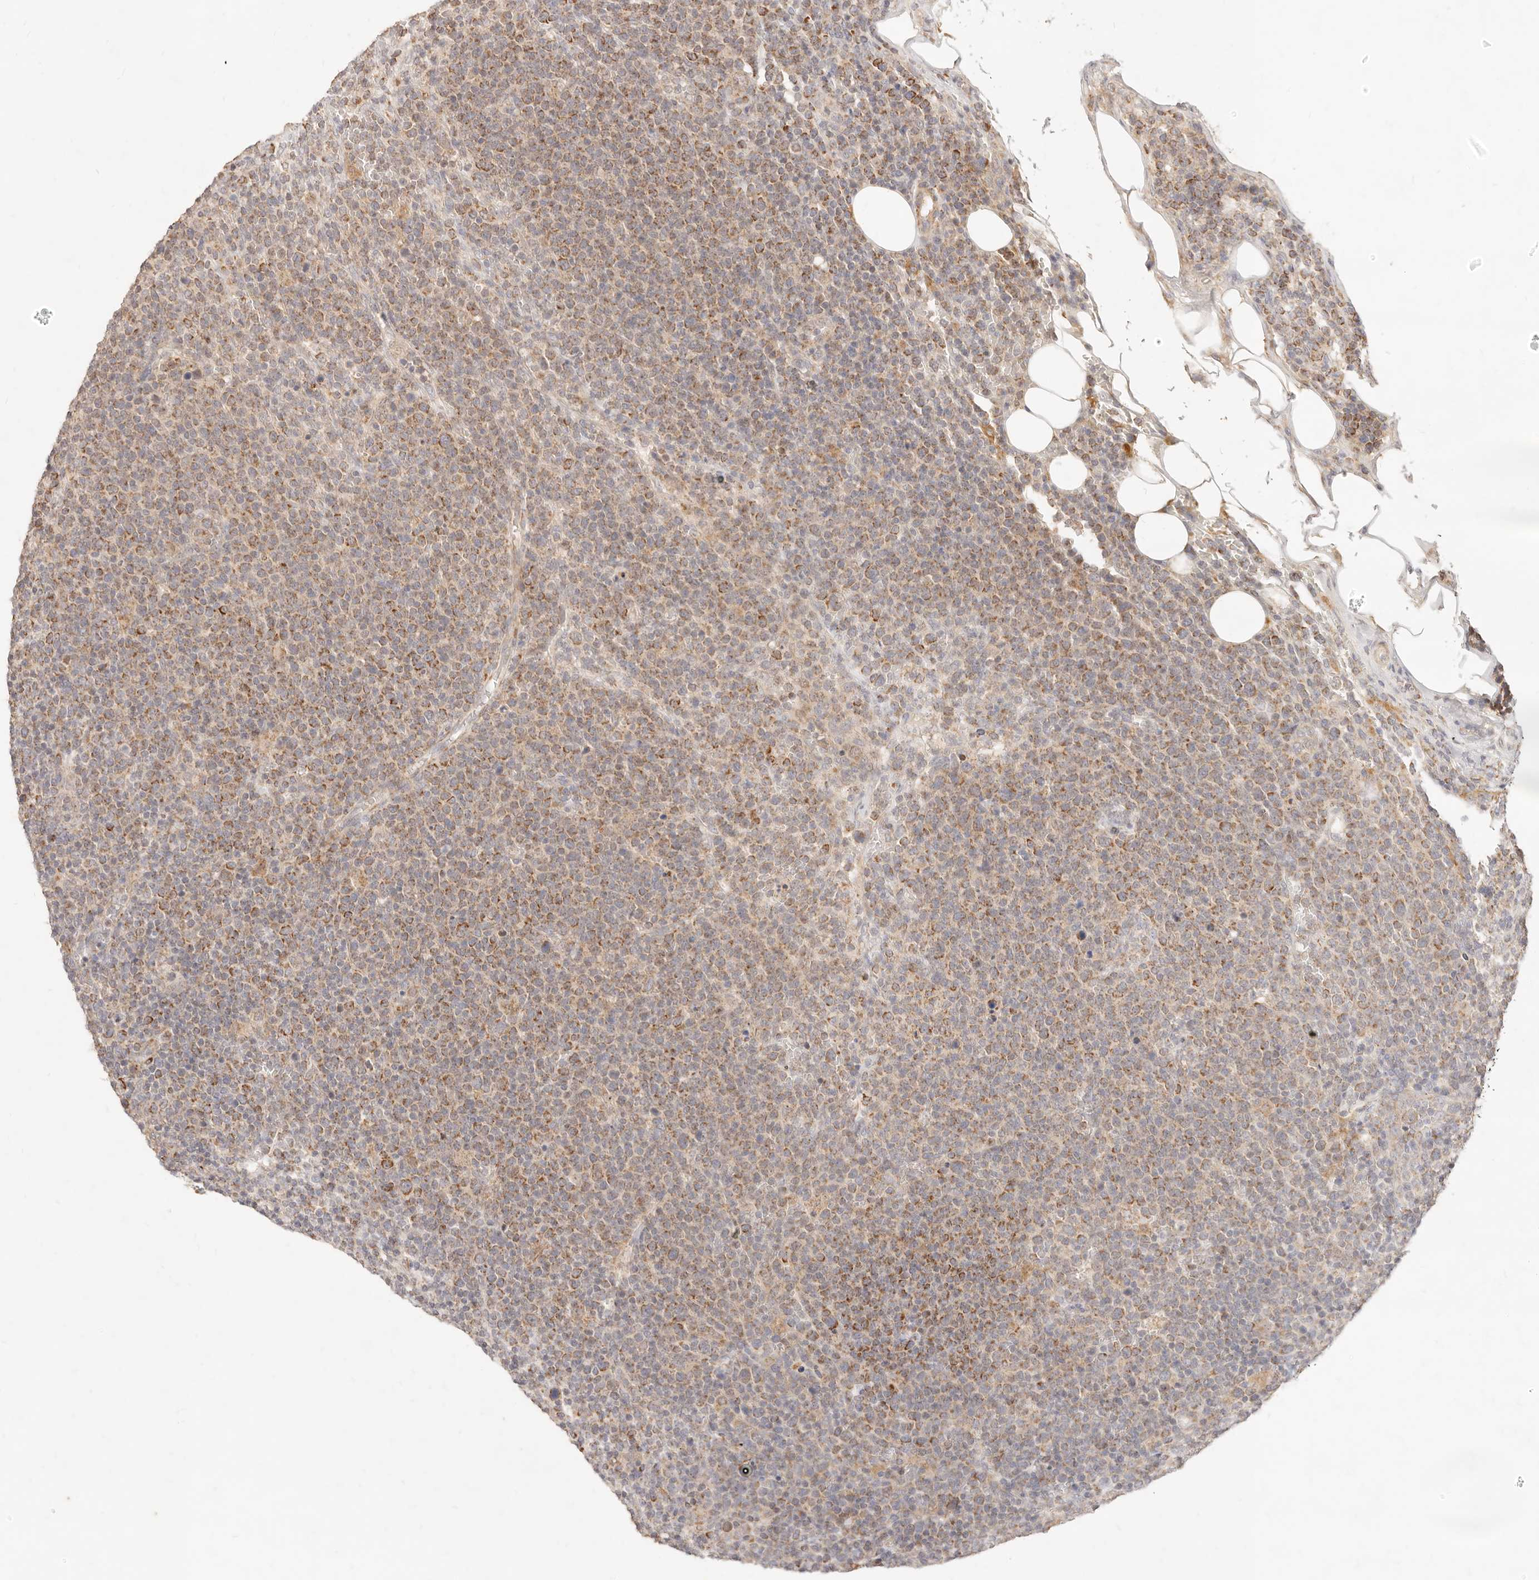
{"staining": {"intensity": "moderate", "quantity": ">75%", "location": "cytoplasmic/membranous"}, "tissue": "lymphoma", "cell_type": "Tumor cells", "image_type": "cancer", "snomed": [{"axis": "morphology", "description": "Malignant lymphoma, non-Hodgkin's type, High grade"}, {"axis": "topography", "description": "Lymph node"}], "caption": "There is medium levels of moderate cytoplasmic/membranous positivity in tumor cells of lymphoma, as demonstrated by immunohistochemical staining (brown color).", "gene": "RUBCNL", "patient": {"sex": "male", "age": 61}}